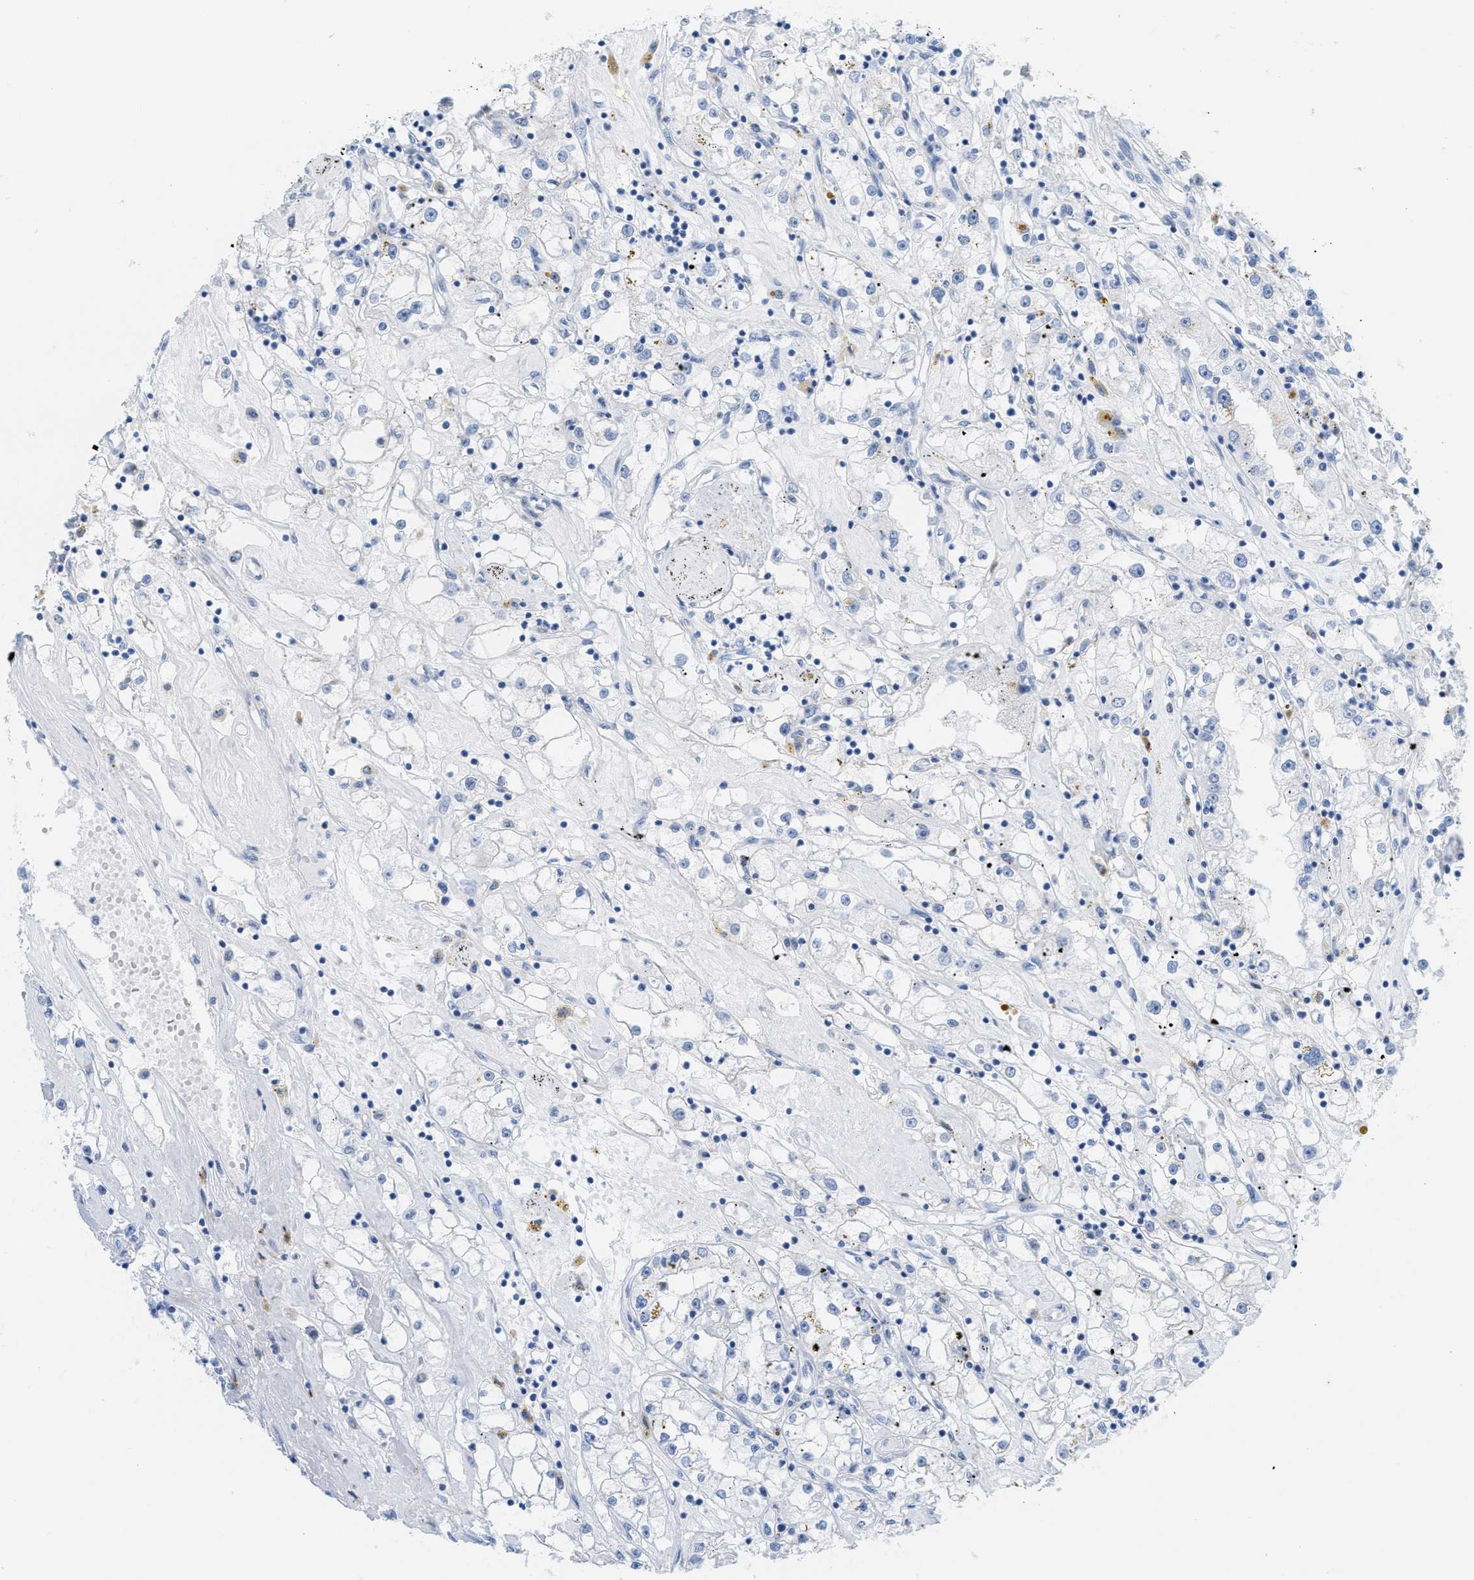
{"staining": {"intensity": "negative", "quantity": "none", "location": "none"}, "tissue": "renal cancer", "cell_type": "Tumor cells", "image_type": "cancer", "snomed": [{"axis": "morphology", "description": "Adenocarcinoma, NOS"}, {"axis": "topography", "description": "Kidney"}], "caption": "Immunohistochemical staining of human renal cancer (adenocarcinoma) shows no significant positivity in tumor cells.", "gene": "WDR4", "patient": {"sex": "male", "age": 56}}